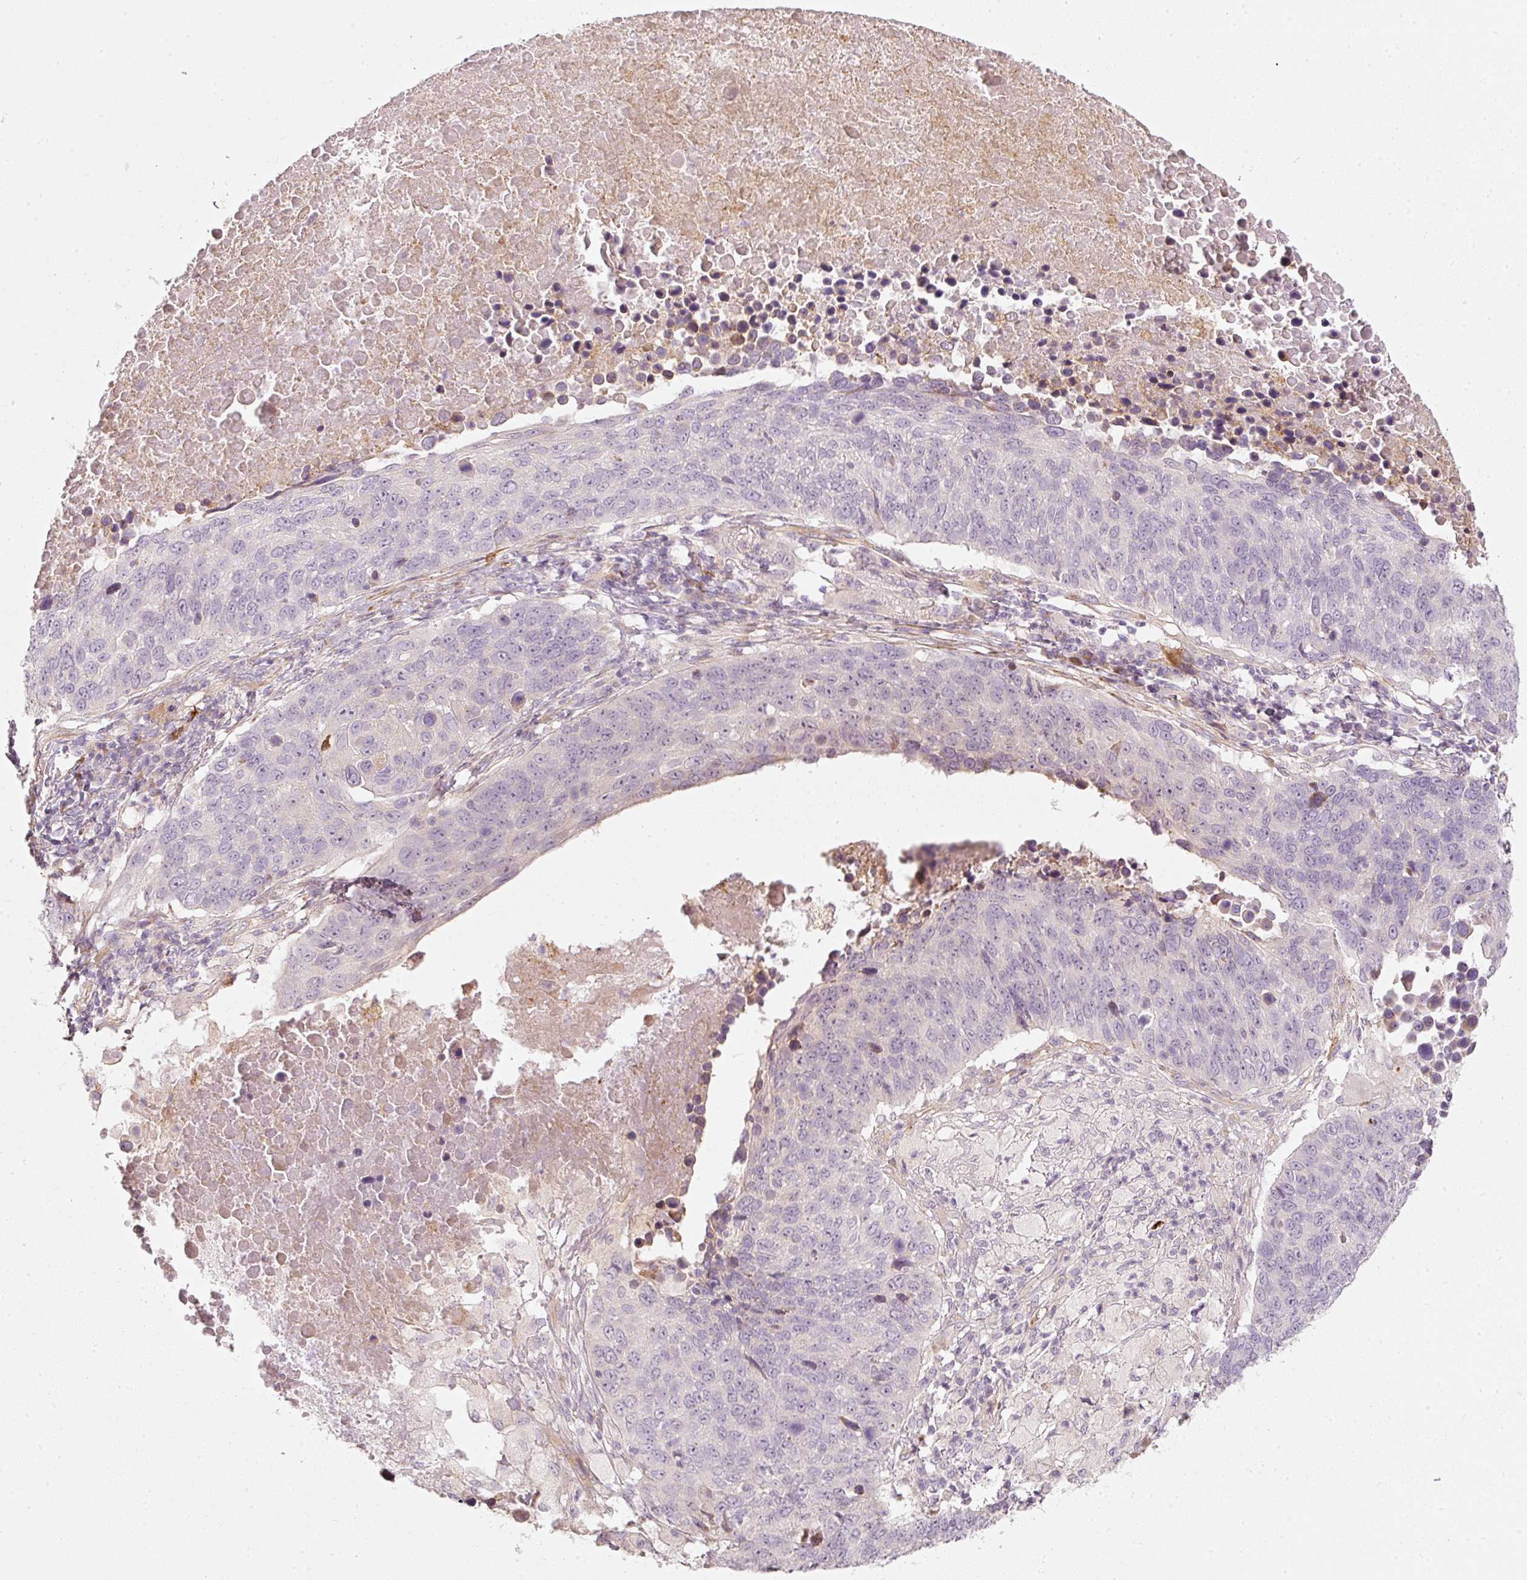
{"staining": {"intensity": "negative", "quantity": "none", "location": "none"}, "tissue": "lung cancer", "cell_type": "Tumor cells", "image_type": "cancer", "snomed": [{"axis": "morphology", "description": "Normal tissue, NOS"}, {"axis": "morphology", "description": "Squamous cell carcinoma, NOS"}, {"axis": "topography", "description": "Lymph node"}, {"axis": "topography", "description": "Lung"}], "caption": "Protein analysis of lung squamous cell carcinoma displays no significant positivity in tumor cells. (Brightfield microscopy of DAB IHC at high magnification).", "gene": "KCNQ1", "patient": {"sex": "male", "age": 66}}